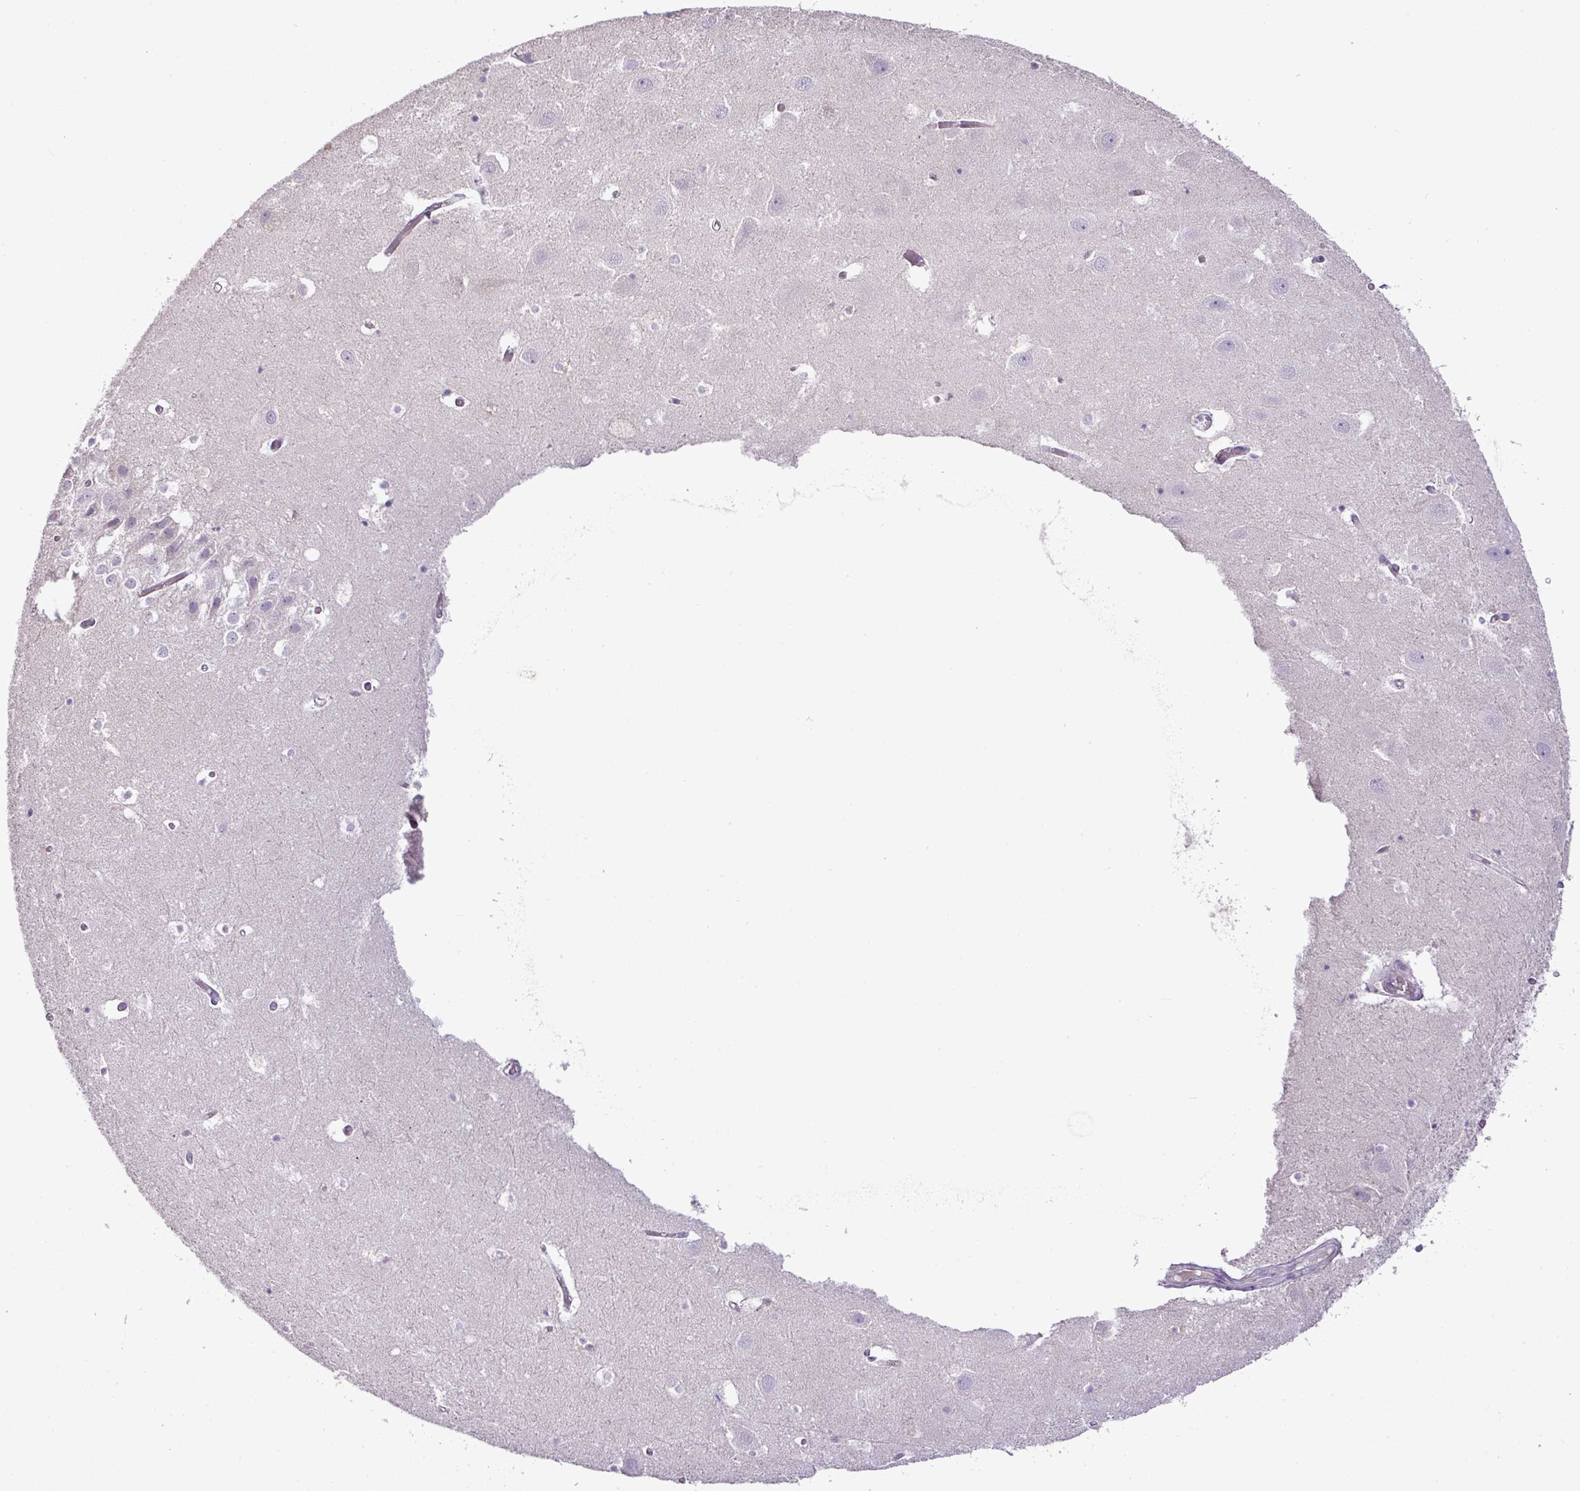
{"staining": {"intensity": "negative", "quantity": "none", "location": "none"}, "tissue": "hippocampus", "cell_type": "Glial cells", "image_type": "normal", "snomed": [{"axis": "morphology", "description": "Normal tissue, NOS"}, {"axis": "topography", "description": "Hippocampus"}], "caption": "There is no significant staining in glial cells of hippocampus. (Brightfield microscopy of DAB (3,3'-diaminobenzidine) immunohistochemistry (IHC) at high magnification).", "gene": "BRINP2", "patient": {"sex": "female", "age": 52}}